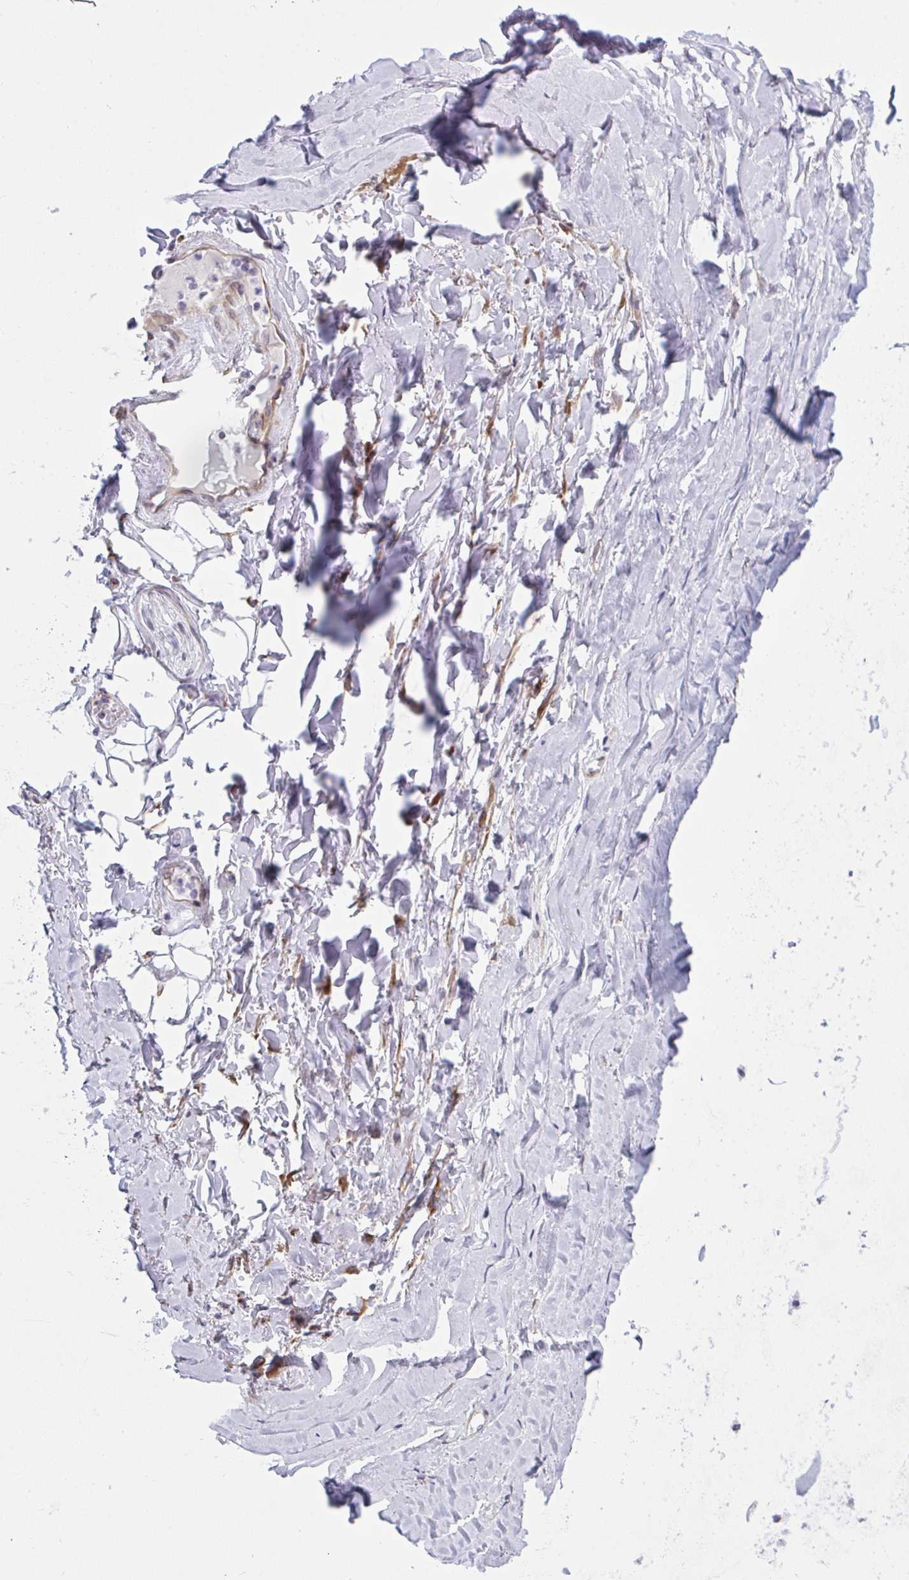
{"staining": {"intensity": "negative", "quantity": "none", "location": "none"}, "tissue": "adipose tissue", "cell_type": "Adipocytes", "image_type": "normal", "snomed": [{"axis": "morphology", "description": "Normal tissue, NOS"}, {"axis": "topography", "description": "Cartilage tissue"}, {"axis": "topography", "description": "Nasopharynx"}, {"axis": "topography", "description": "Thyroid gland"}], "caption": "The image demonstrates no staining of adipocytes in normal adipose tissue.", "gene": "EML1", "patient": {"sex": "male", "age": 63}}